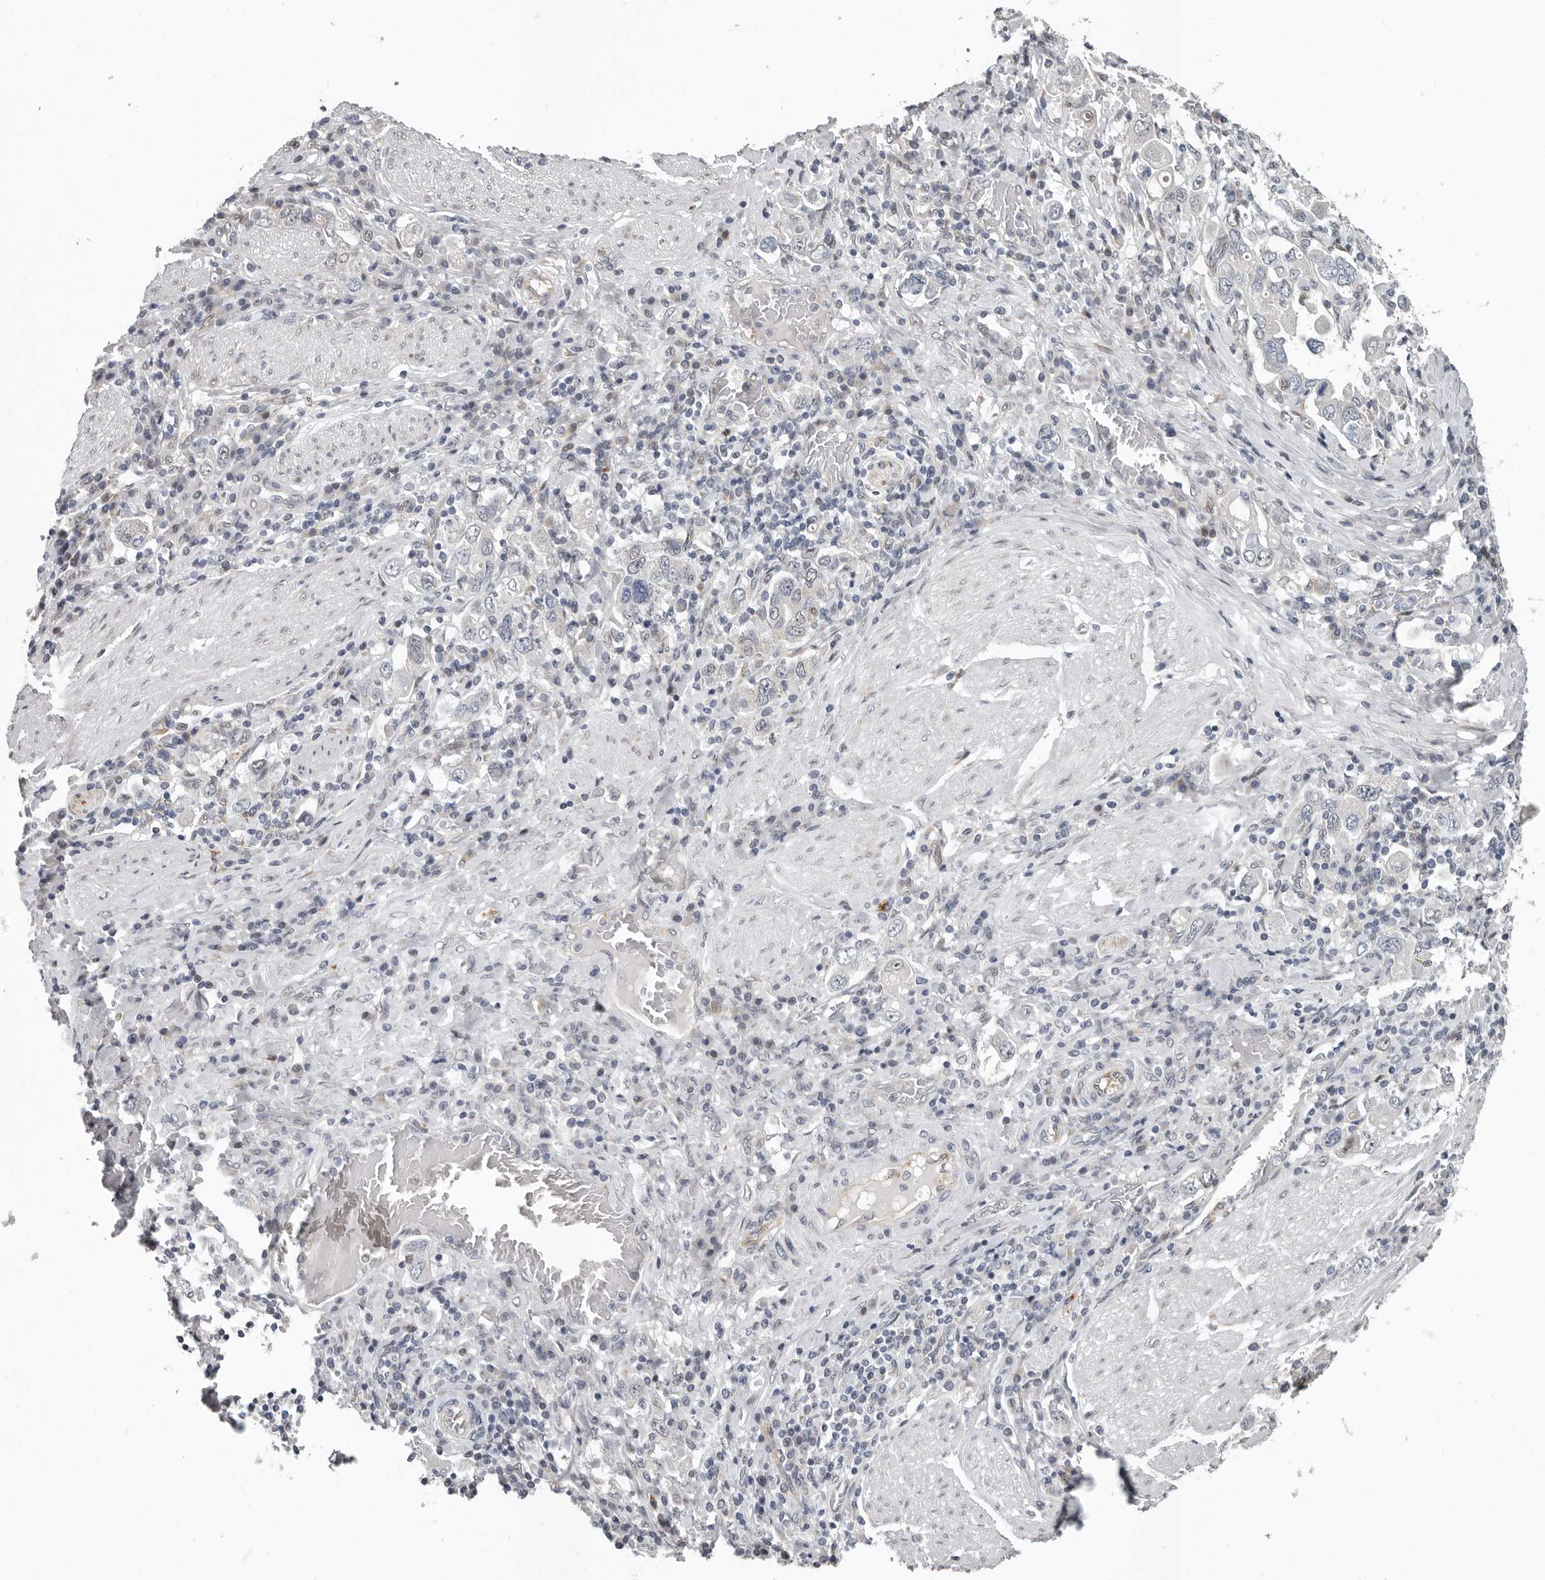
{"staining": {"intensity": "negative", "quantity": "none", "location": "none"}, "tissue": "stomach cancer", "cell_type": "Tumor cells", "image_type": "cancer", "snomed": [{"axis": "morphology", "description": "Adenocarcinoma, NOS"}, {"axis": "topography", "description": "Stomach, upper"}], "caption": "IHC photomicrograph of neoplastic tissue: stomach cancer (adenocarcinoma) stained with DAB (3,3'-diaminobenzidine) exhibits no significant protein expression in tumor cells. (IHC, brightfield microscopy, high magnification).", "gene": "RALGPS2", "patient": {"sex": "male", "age": 62}}